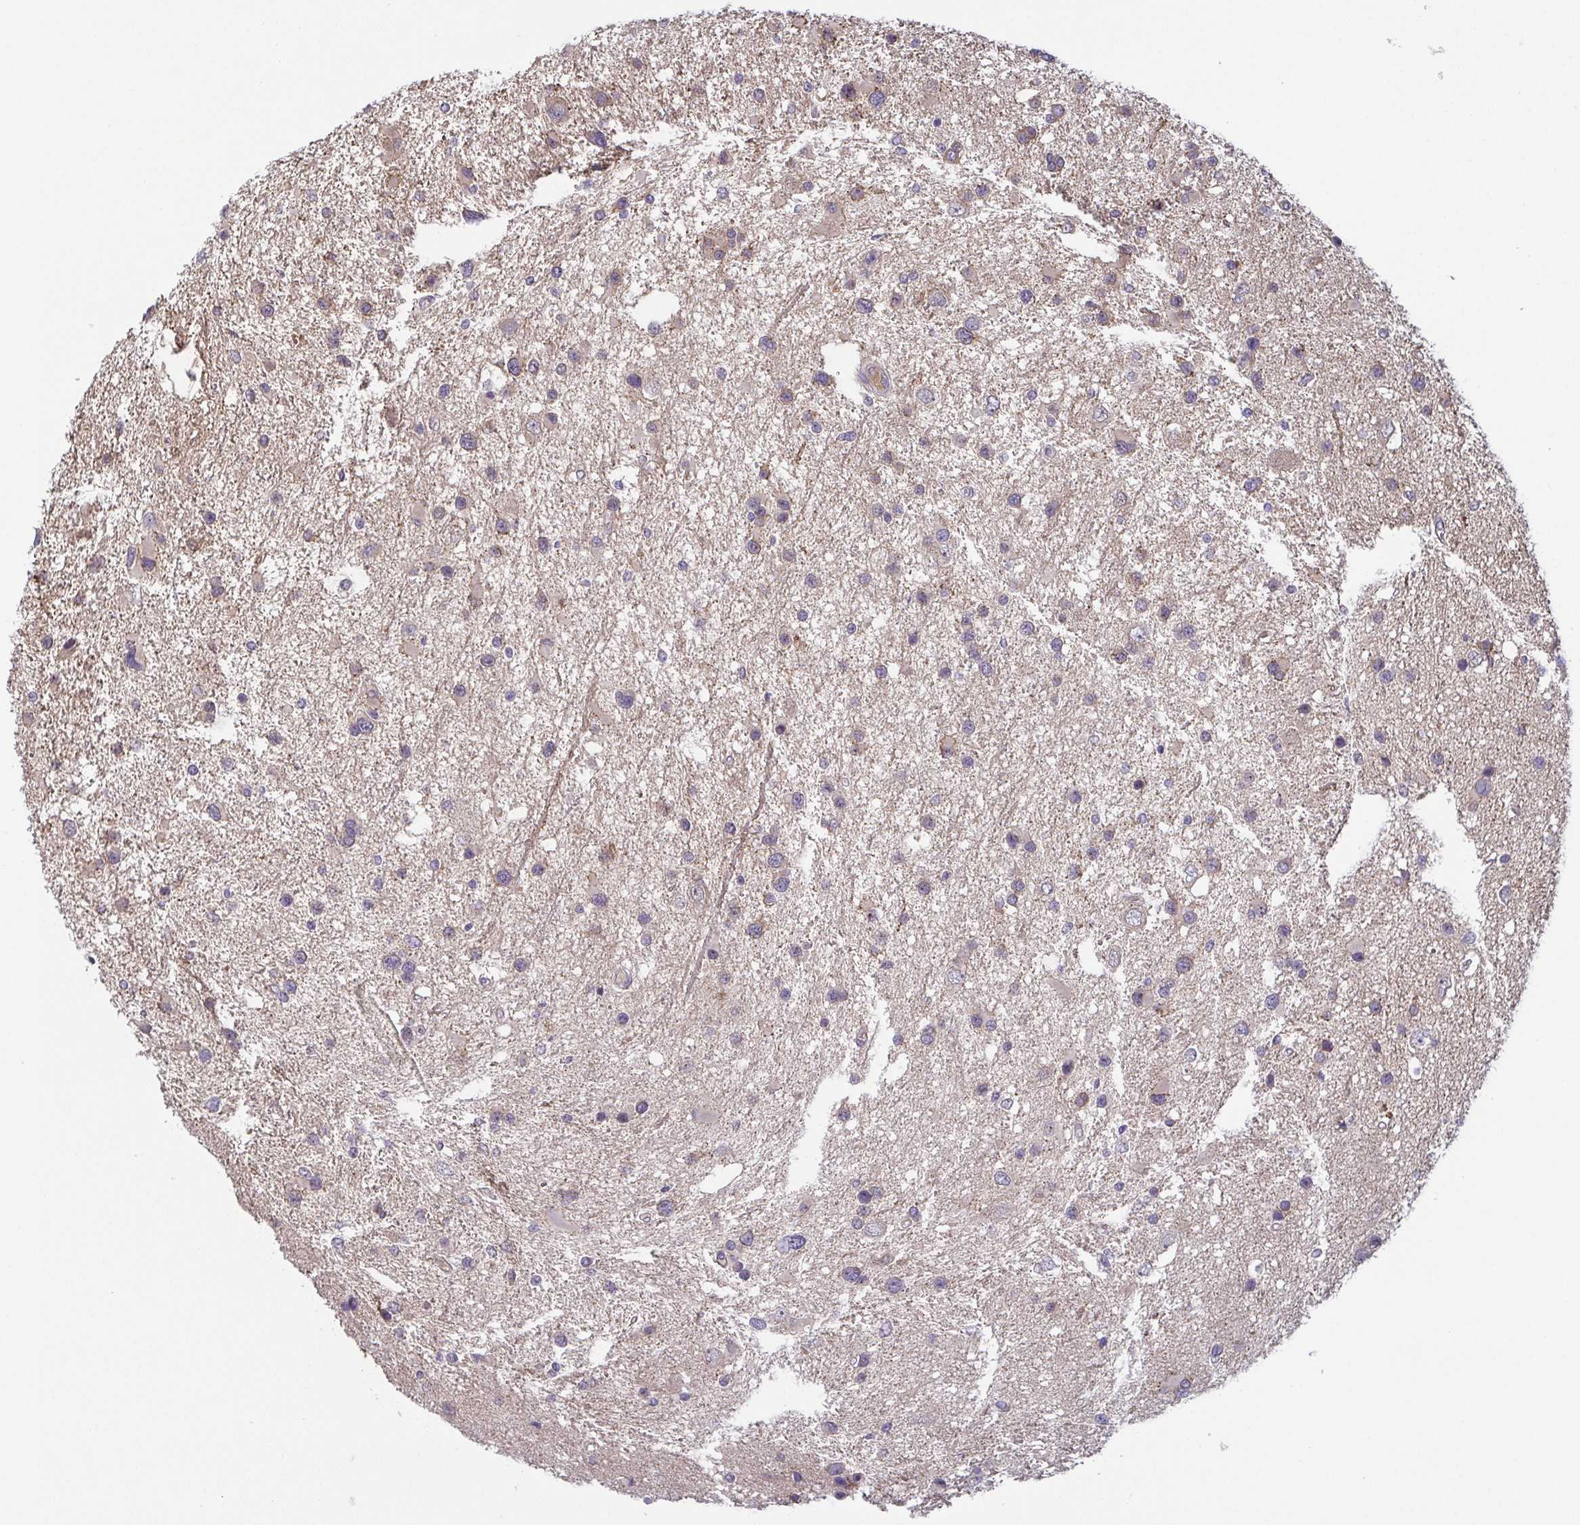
{"staining": {"intensity": "negative", "quantity": "none", "location": "none"}, "tissue": "glioma", "cell_type": "Tumor cells", "image_type": "cancer", "snomed": [{"axis": "morphology", "description": "Glioma, malignant, Low grade"}, {"axis": "topography", "description": "Brain"}], "caption": "Tumor cells are negative for protein expression in human glioma.", "gene": "ECM1", "patient": {"sex": "female", "age": 32}}